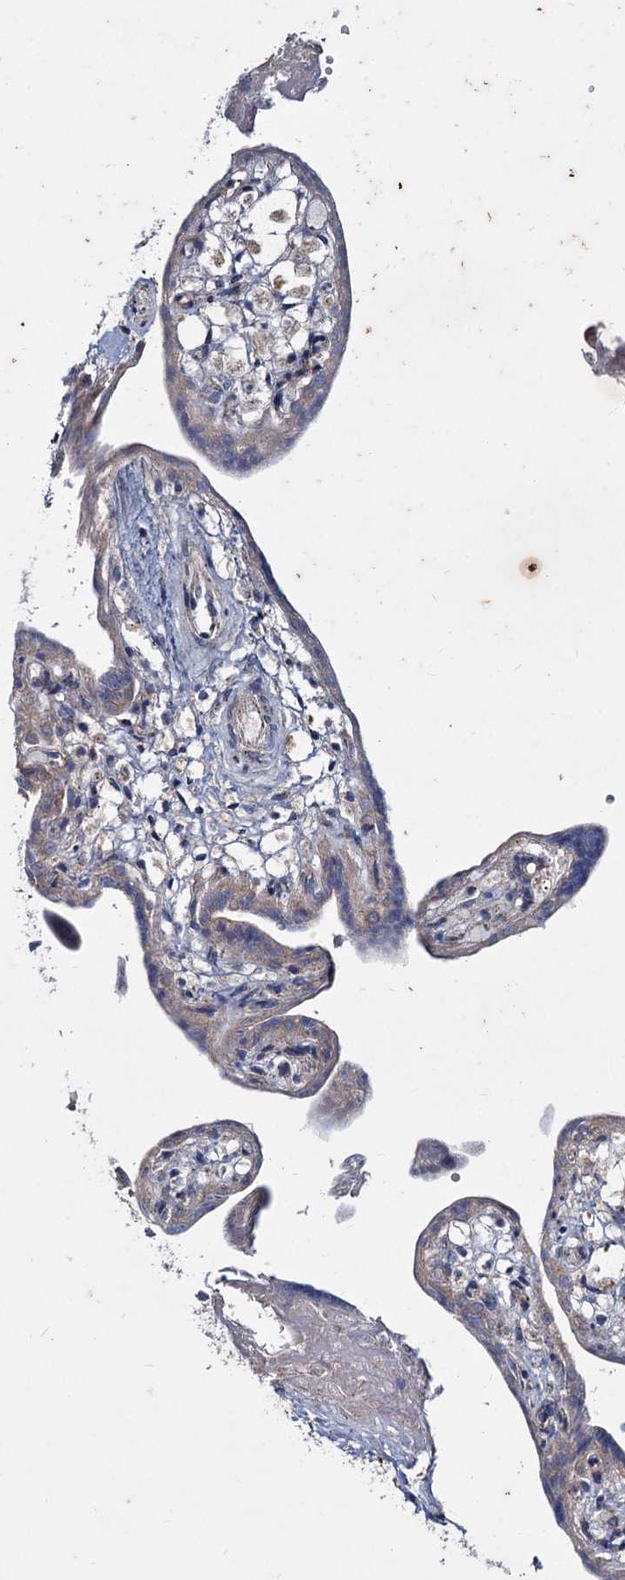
{"staining": {"intensity": "weak", "quantity": "25%-75%", "location": "cytoplasmic/membranous"}, "tissue": "placenta", "cell_type": "Trophoblastic cells", "image_type": "normal", "snomed": [{"axis": "morphology", "description": "Normal tissue, NOS"}, {"axis": "topography", "description": "Placenta"}], "caption": "Immunohistochemistry of benign placenta exhibits low levels of weak cytoplasmic/membranous expression in about 25%-75% of trophoblastic cells.", "gene": "AGBL4", "patient": {"sex": "female", "age": 37}}